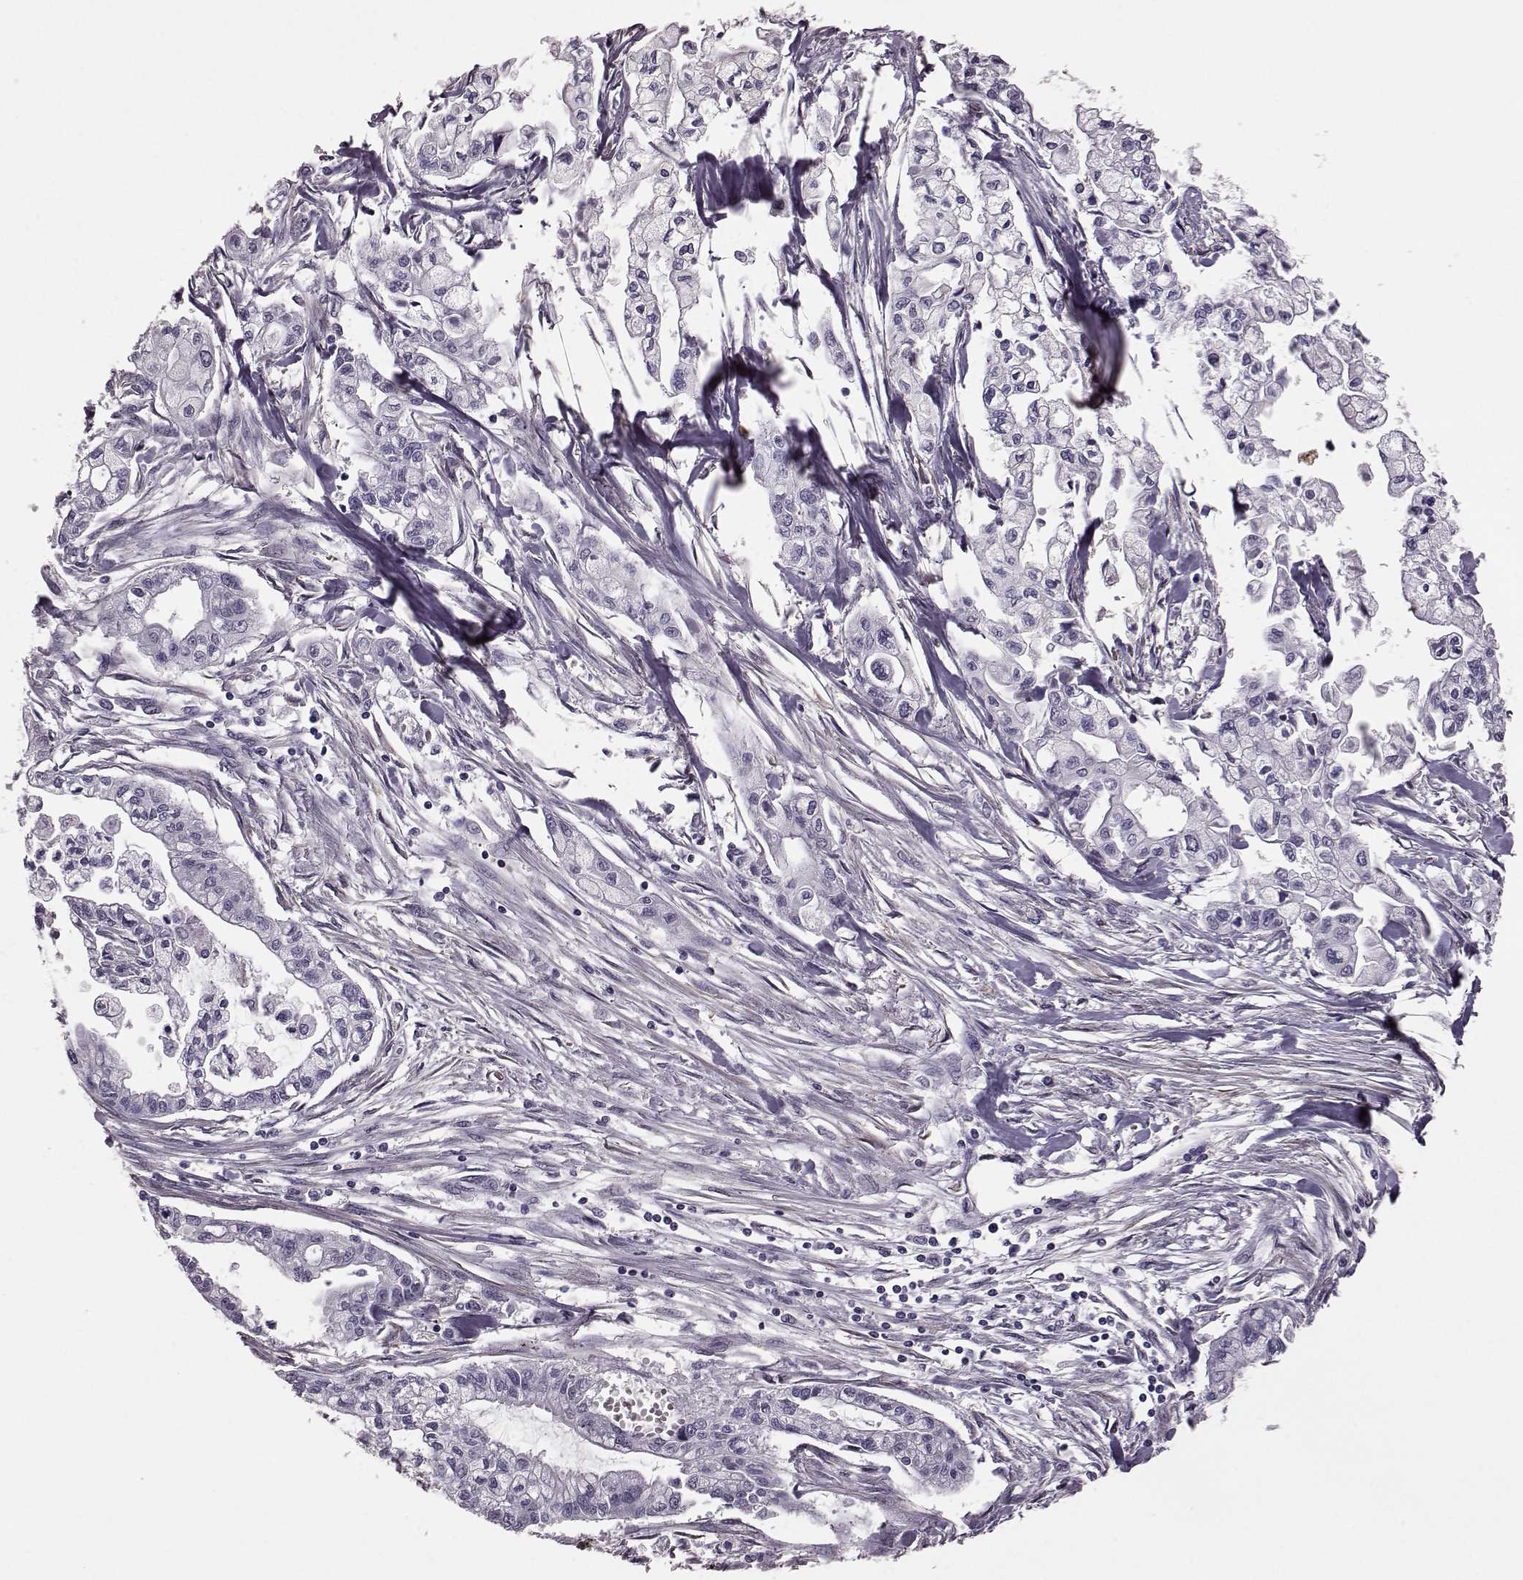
{"staining": {"intensity": "negative", "quantity": "none", "location": "none"}, "tissue": "pancreatic cancer", "cell_type": "Tumor cells", "image_type": "cancer", "snomed": [{"axis": "morphology", "description": "Adenocarcinoma, NOS"}, {"axis": "topography", "description": "Pancreas"}], "caption": "This is an immunohistochemistry (IHC) image of adenocarcinoma (pancreatic). There is no staining in tumor cells.", "gene": "GRK1", "patient": {"sex": "male", "age": 54}}